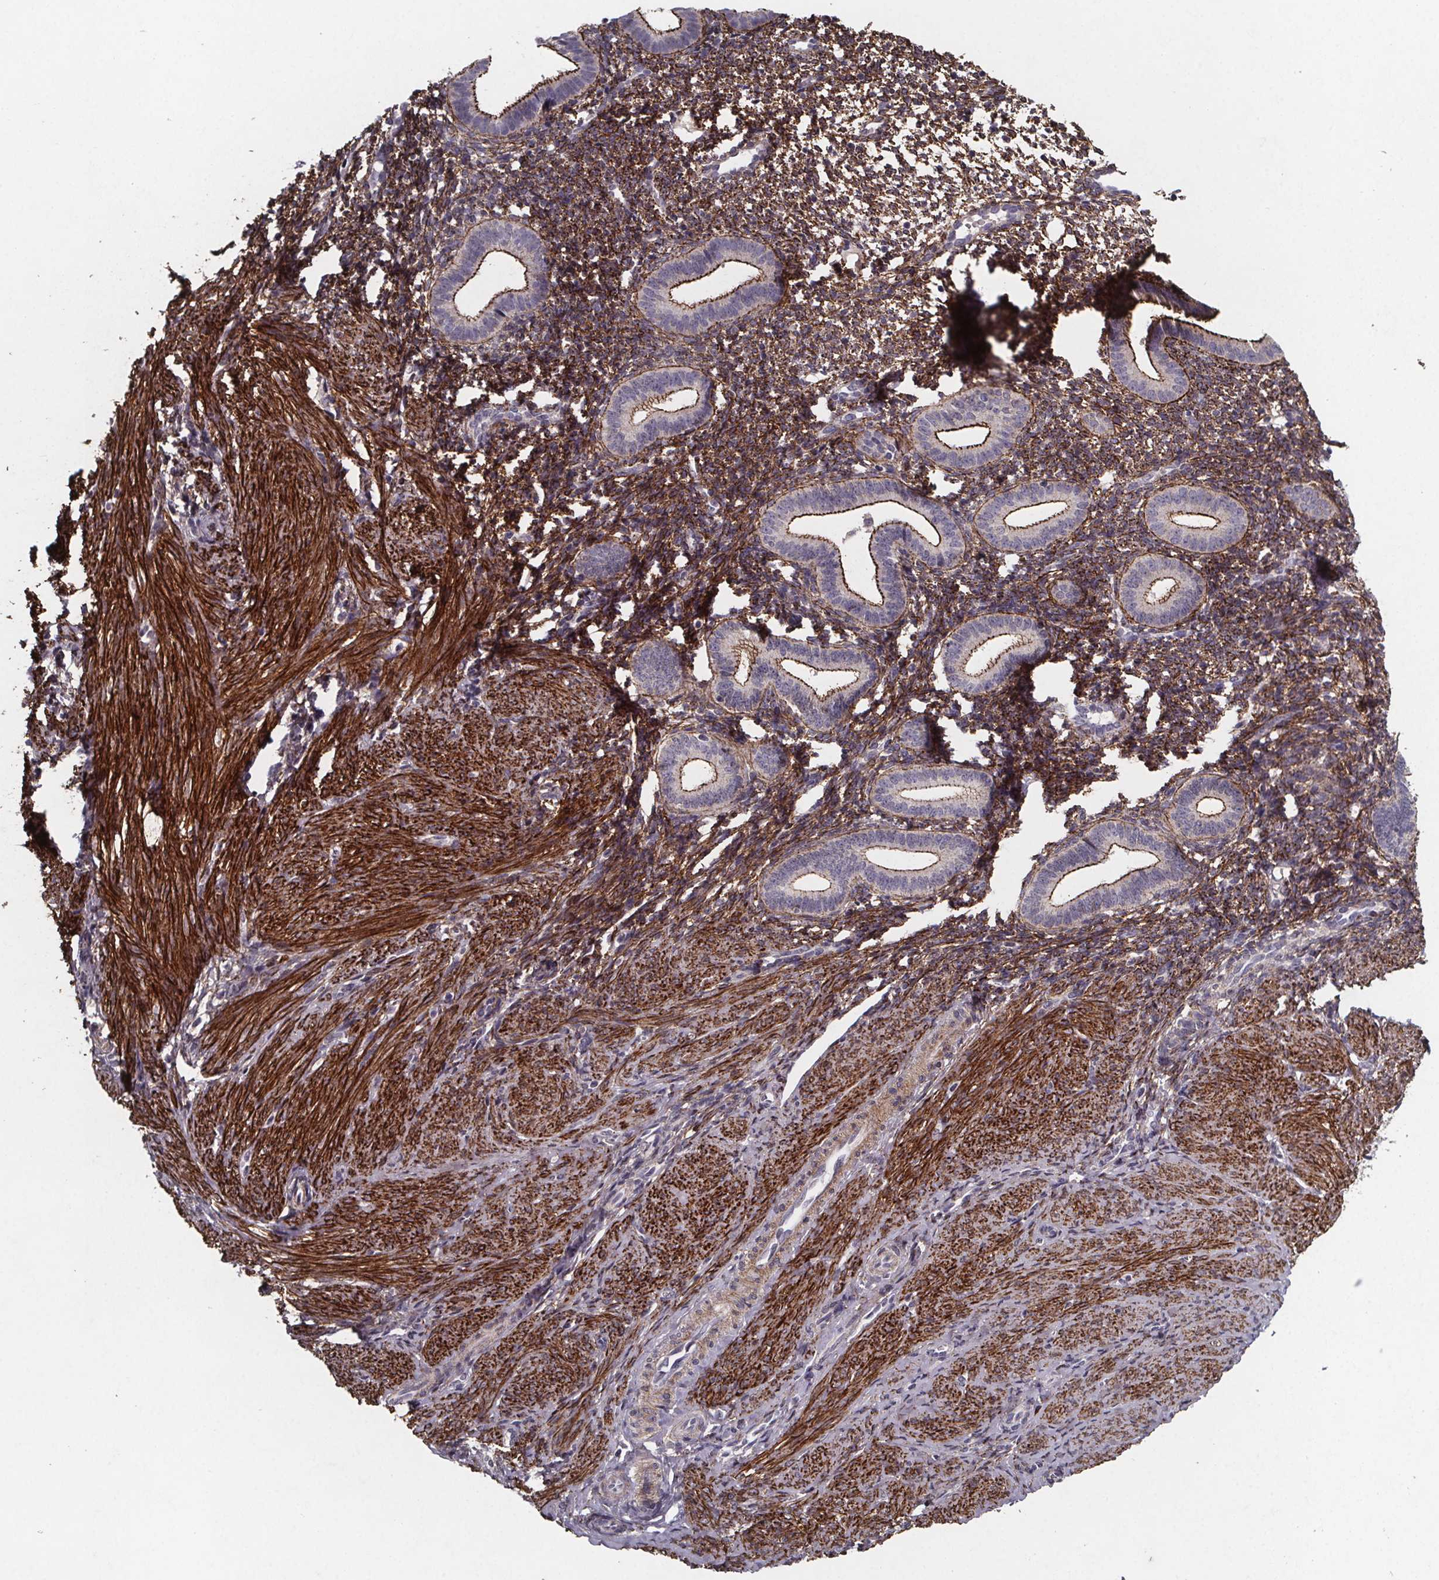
{"staining": {"intensity": "moderate", "quantity": "<25%", "location": "cytoplasmic/membranous"}, "tissue": "endometrium", "cell_type": "Cells in endometrial stroma", "image_type": "normal", "snomed": [{"axis": "morphology", "description": "Normal tissue, NOS"}, {"axis": "topography", "description": "Endometrium"}], "caption": "A brown stain shows moderate cytoplasmic/membranous expression of a protein in cells in endometrial stroma of benign human endometrium. The staining was performed using DAB (3,3'-diaminobenzidine) to visualize the protein expression in brown, while the nuclei were stained in blue with hematoxylin (Magnification: 20x).", "gene": "PALLD", "patient": {"sex": "female", "age": 40}}